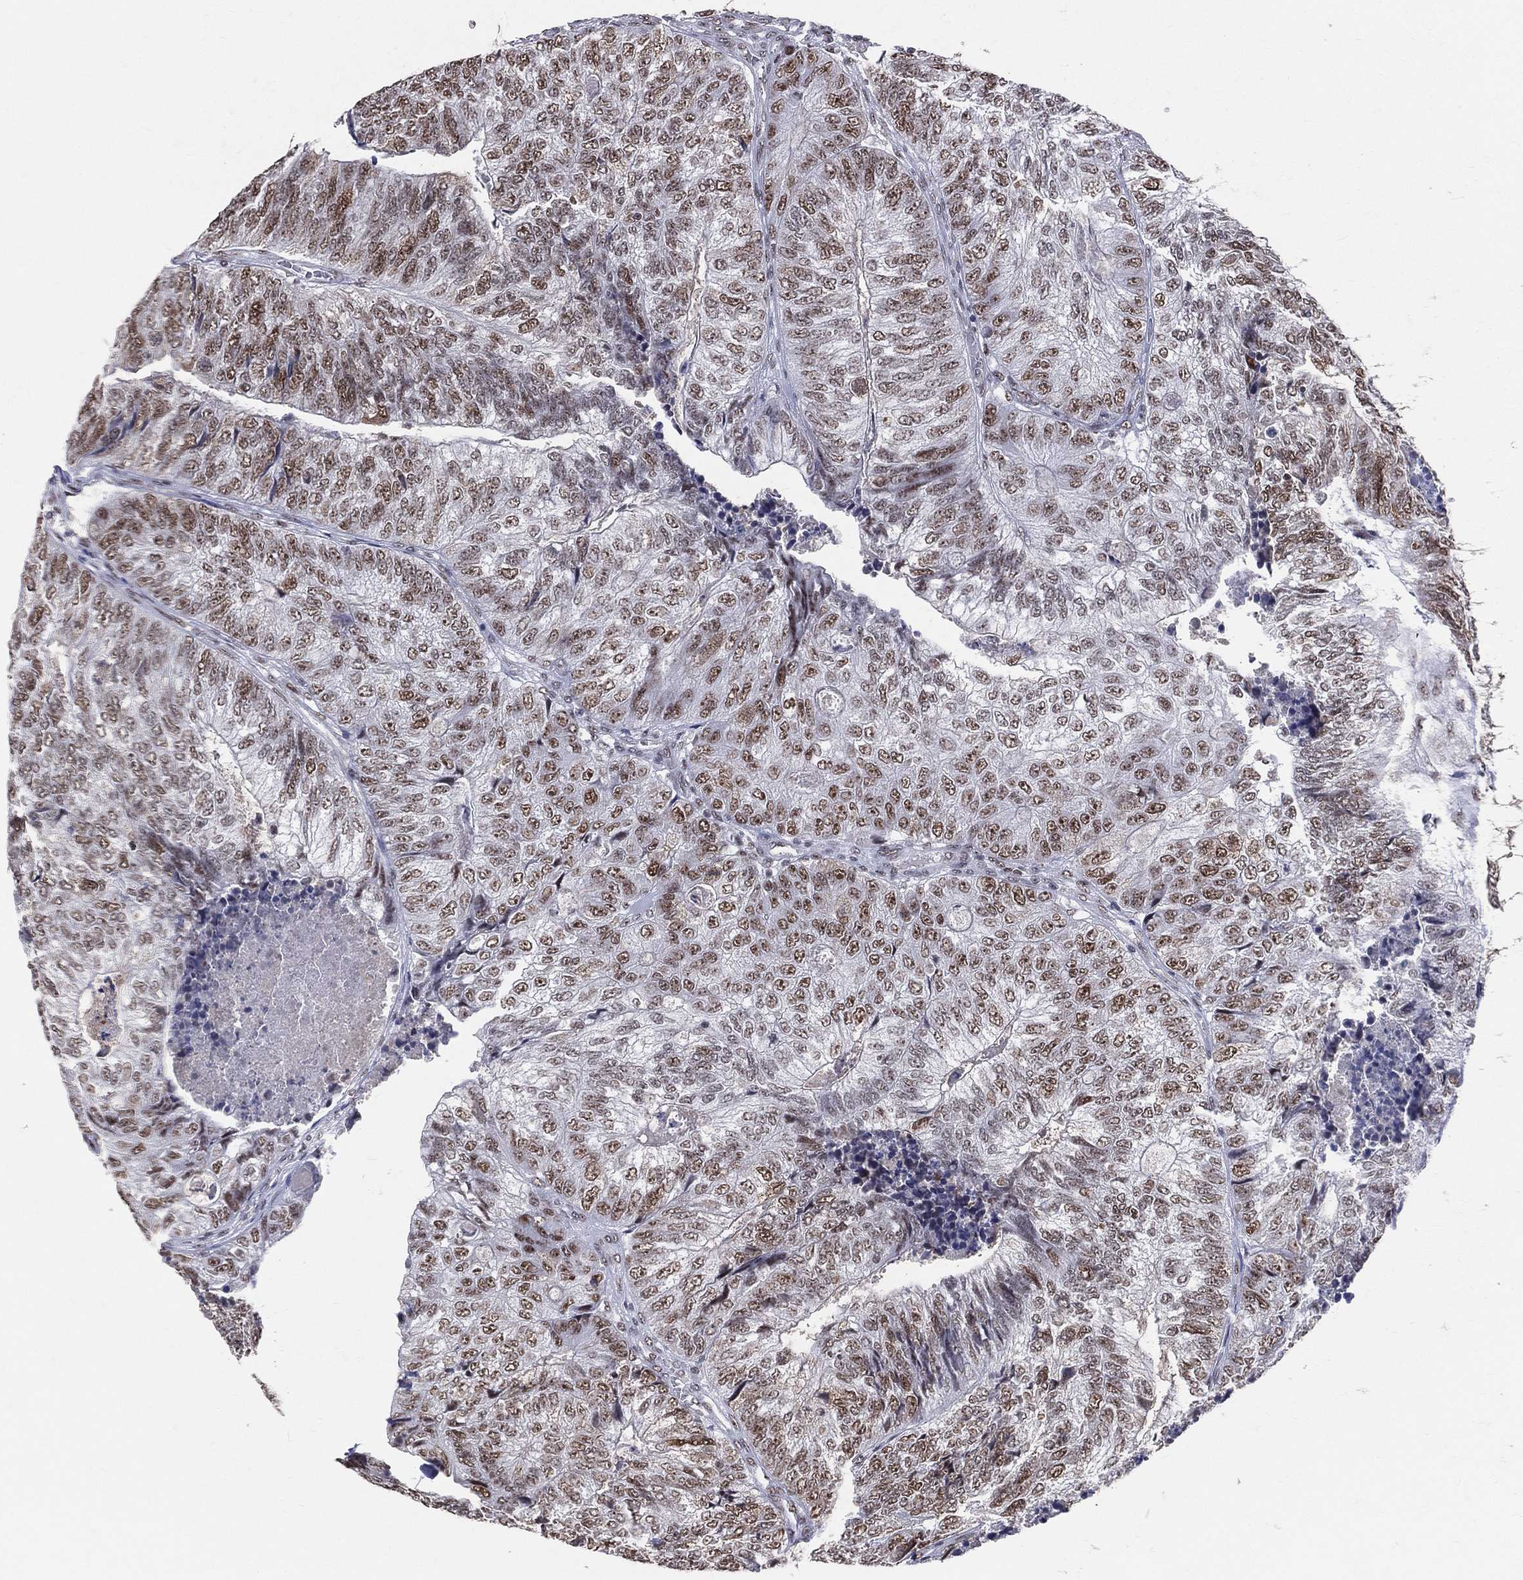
{"staining": {"intensity": "moderate", "quantity": ">75%", "location": "nuclear"}, "tissue": "colorectal cancer", "cell_type": "Tumor cells", "image_type": "cancer", "snomed": [{"axis": "morphology", "description": "Adenocarcinoma, NOS"}, {"axis": "topography", "description": "Colon"}], "caption": "Immunohistochemical staining of human adenocarcinoma (colorectal) exhibits moderate nuclear protein expression in approximately >75% of tumor cells.", "gene": "CDK7", "patient": {"sex": "female", "age": 67}}